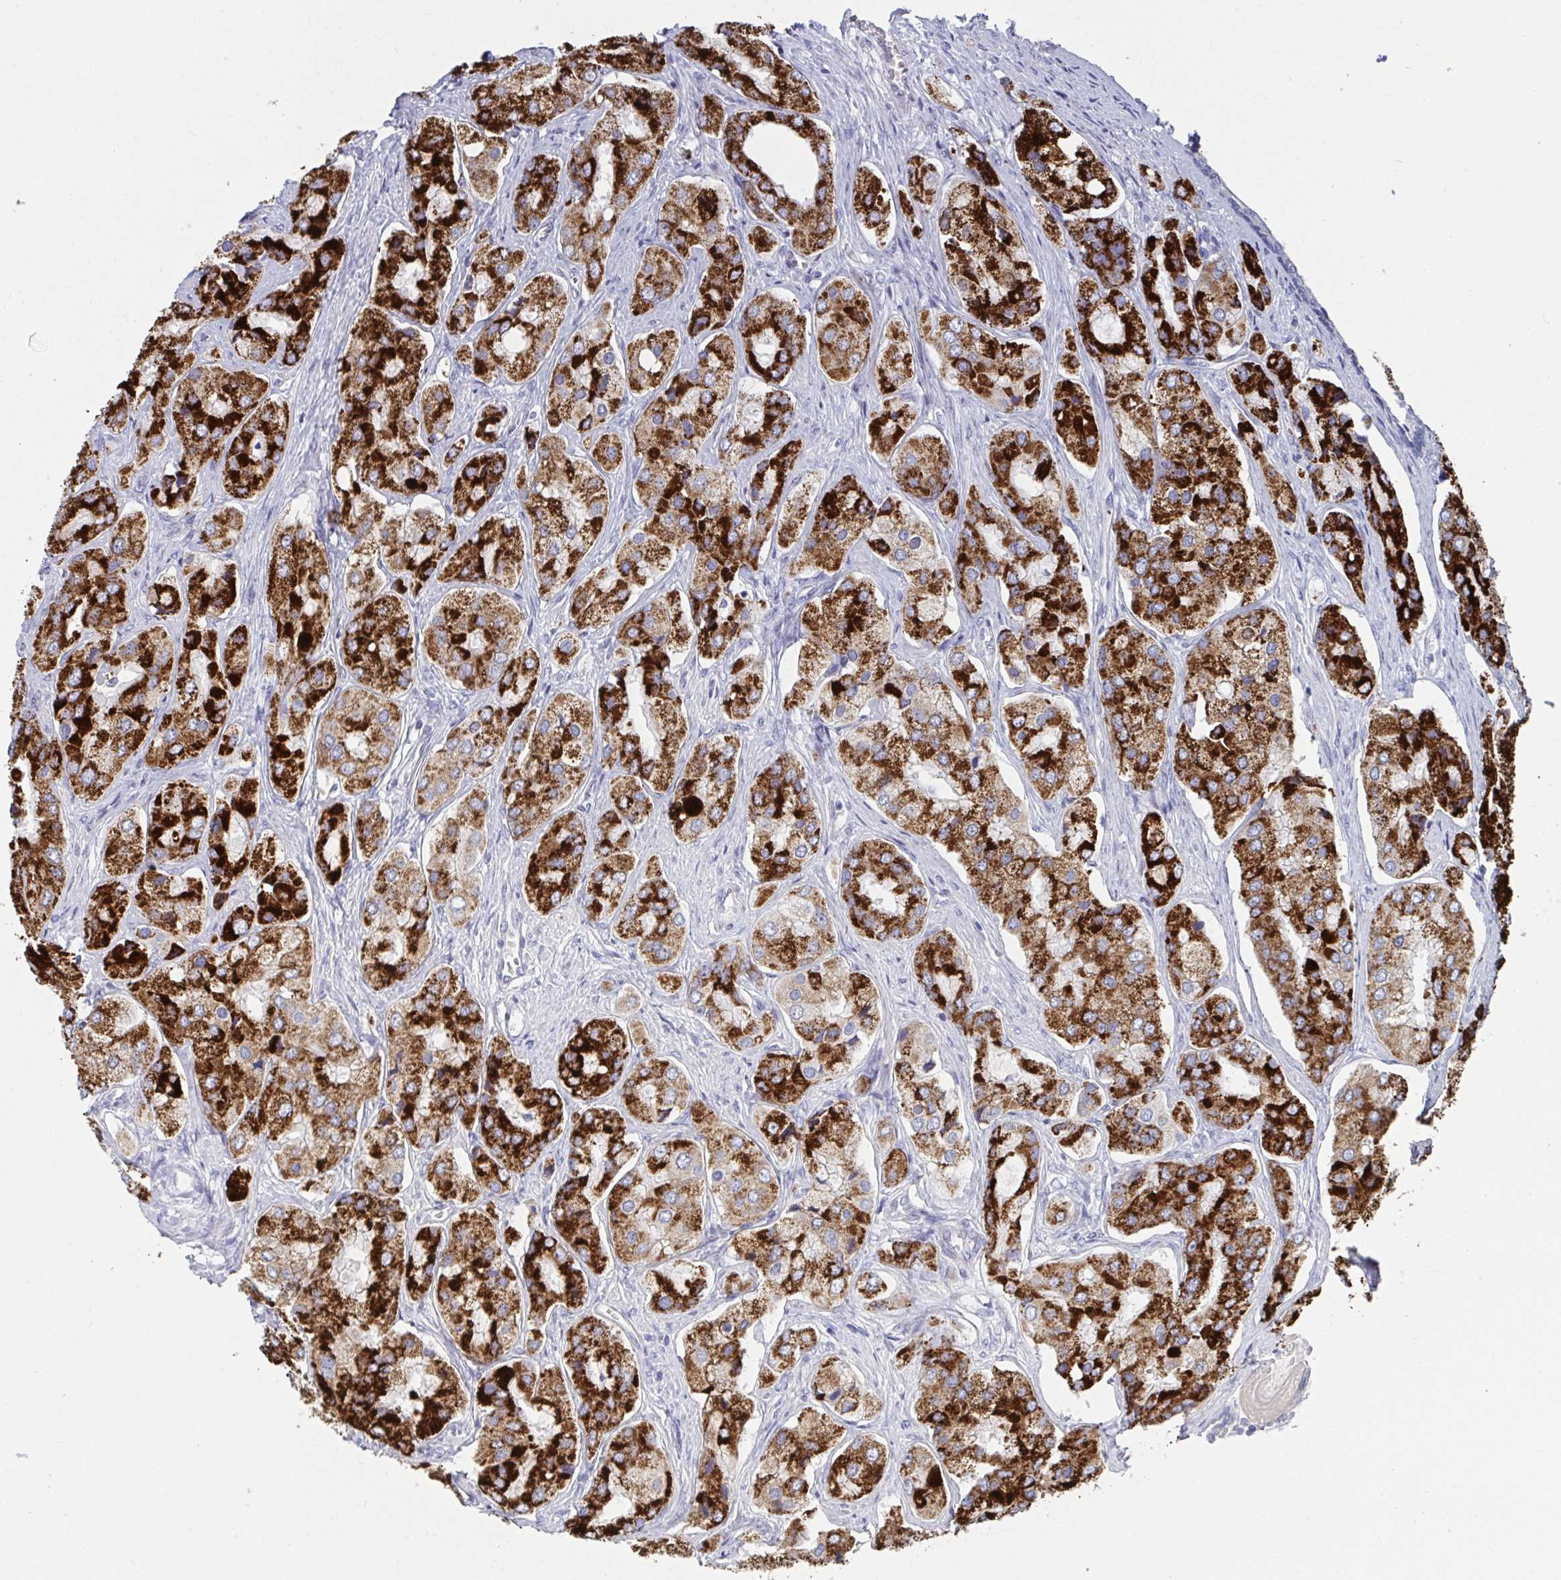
{"staining": {"intensity": "strong", "quantity": ">75%", "location": "cytoplasmic/membranous"}, "tissue": "prostate cancer", "cell_type": "Tumor cells", "image_type": "cancer", "snomed": [{"axis": "morphology", "description": "Adenocarcinoma, Low grade"}, {"axis": "topography", "description": "Prostate"}], "caption": "The immunohistochemical stain highlights strong cytoplasmic/membranous staining in tumor cells of prostate cancer (low-grade adenocarcinoma) tissue. The protein of interest is shown in brown color, while the nuclei are stained blue.", "gene": "VWDE", "patient": {"sex": "male", "age": 69}}